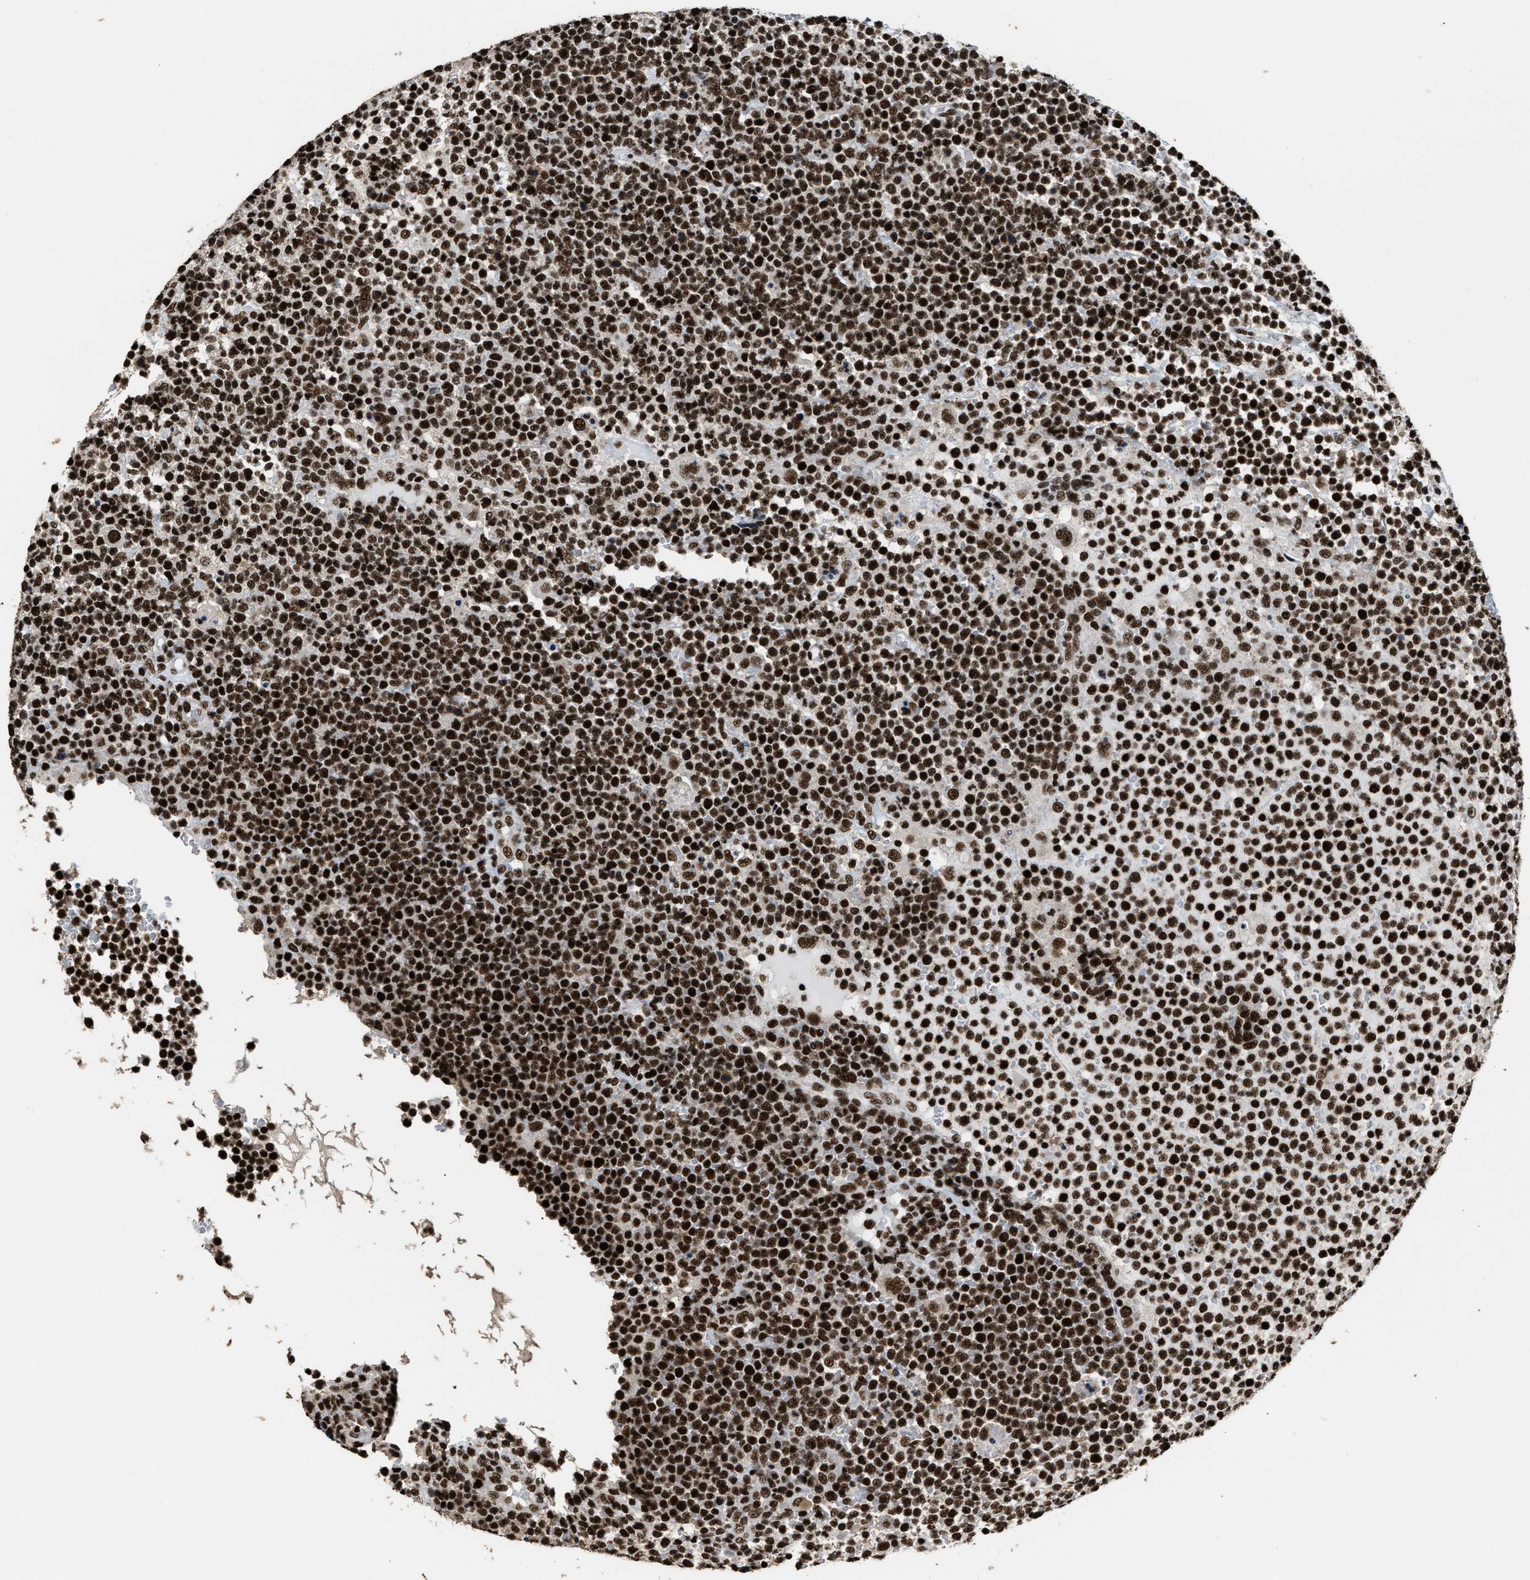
{"staining": {"intensity": "strong", "quantity": ">75%", "location": "nuclear"}, "tissue": "lymphoma", "cell_type": "Tumor cells", "image_type": "cancer", "snomed": [{"axis": "morphology", "description": "Malignant lymphoma, non-Hodgkin's type, High grade"}, {"axis": "topography", "description": "Lymph node"}], "caption": "Immunohistochemical staining of lymphoma shows high levels of strong nuclear expression in about >75% of tumor cells.", "gene": "RAD21", "patient": {"sex": "male", "age": 61}}